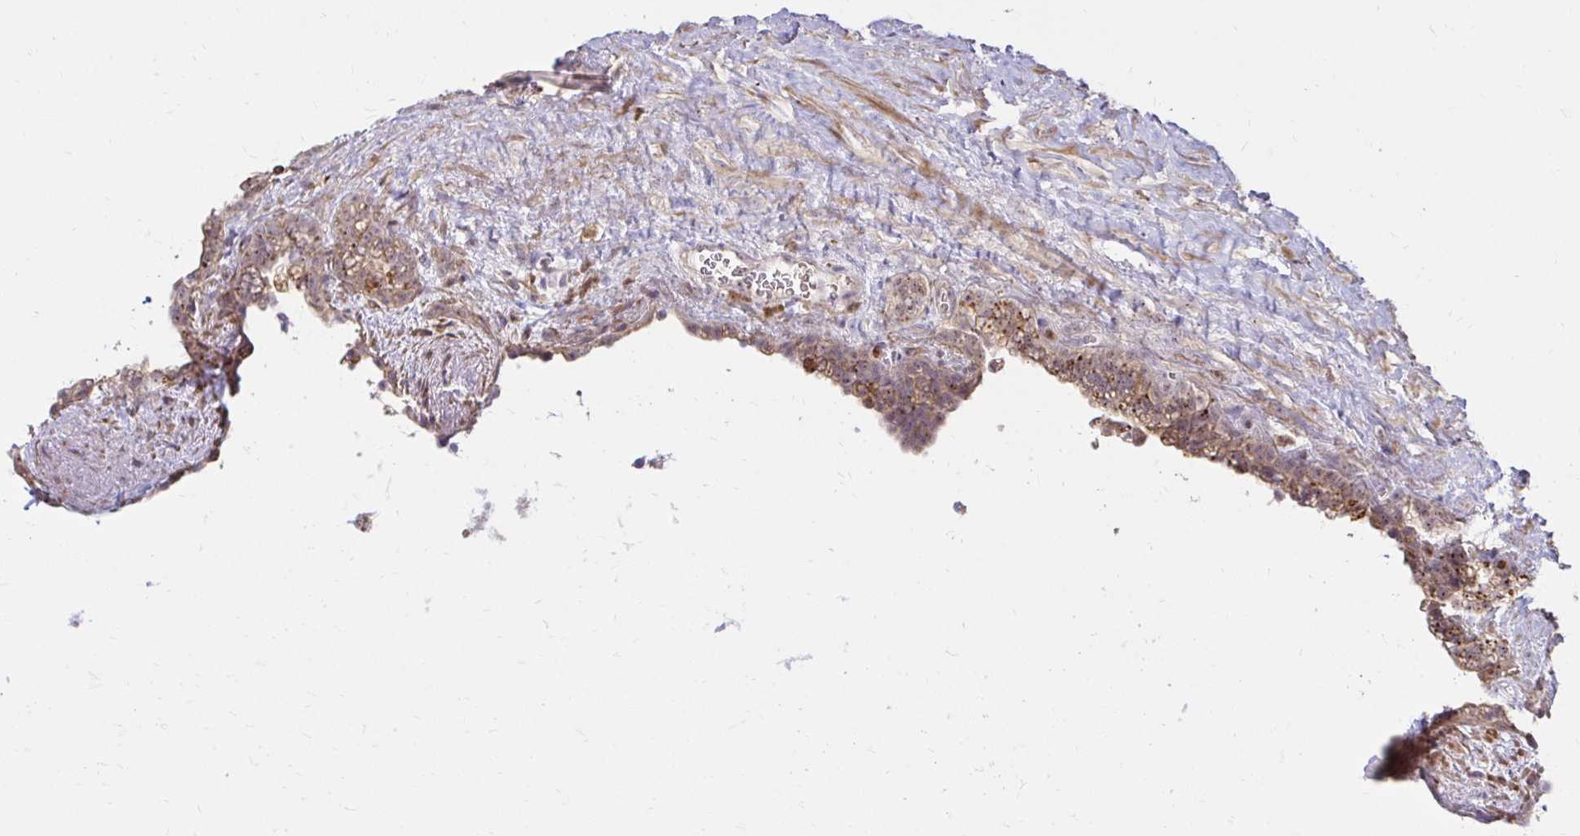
{"staining": {"intensity": "moderate", "quantity": "<25%", "location": "cytoplasmic/membranous"}, "tissue": "seminal vesicle", "cell_type": "Glandular cells", "image_type": "normal", "snomed": [{"axis": "morphology", "description": "Normal tissue, NOS"}, {"axis": "topography", "description": "Seminal veicle"}], "caption": "This image shows benign seminal vesicle stained with IHC to label a protein in brown. The cytoplasmic/membranous of glandular cells show moderate positivity for the protein. Nuclei are counter-stained blue.", "gene": "PYCARD", "patient": {"sex": "male", "age": 76}}